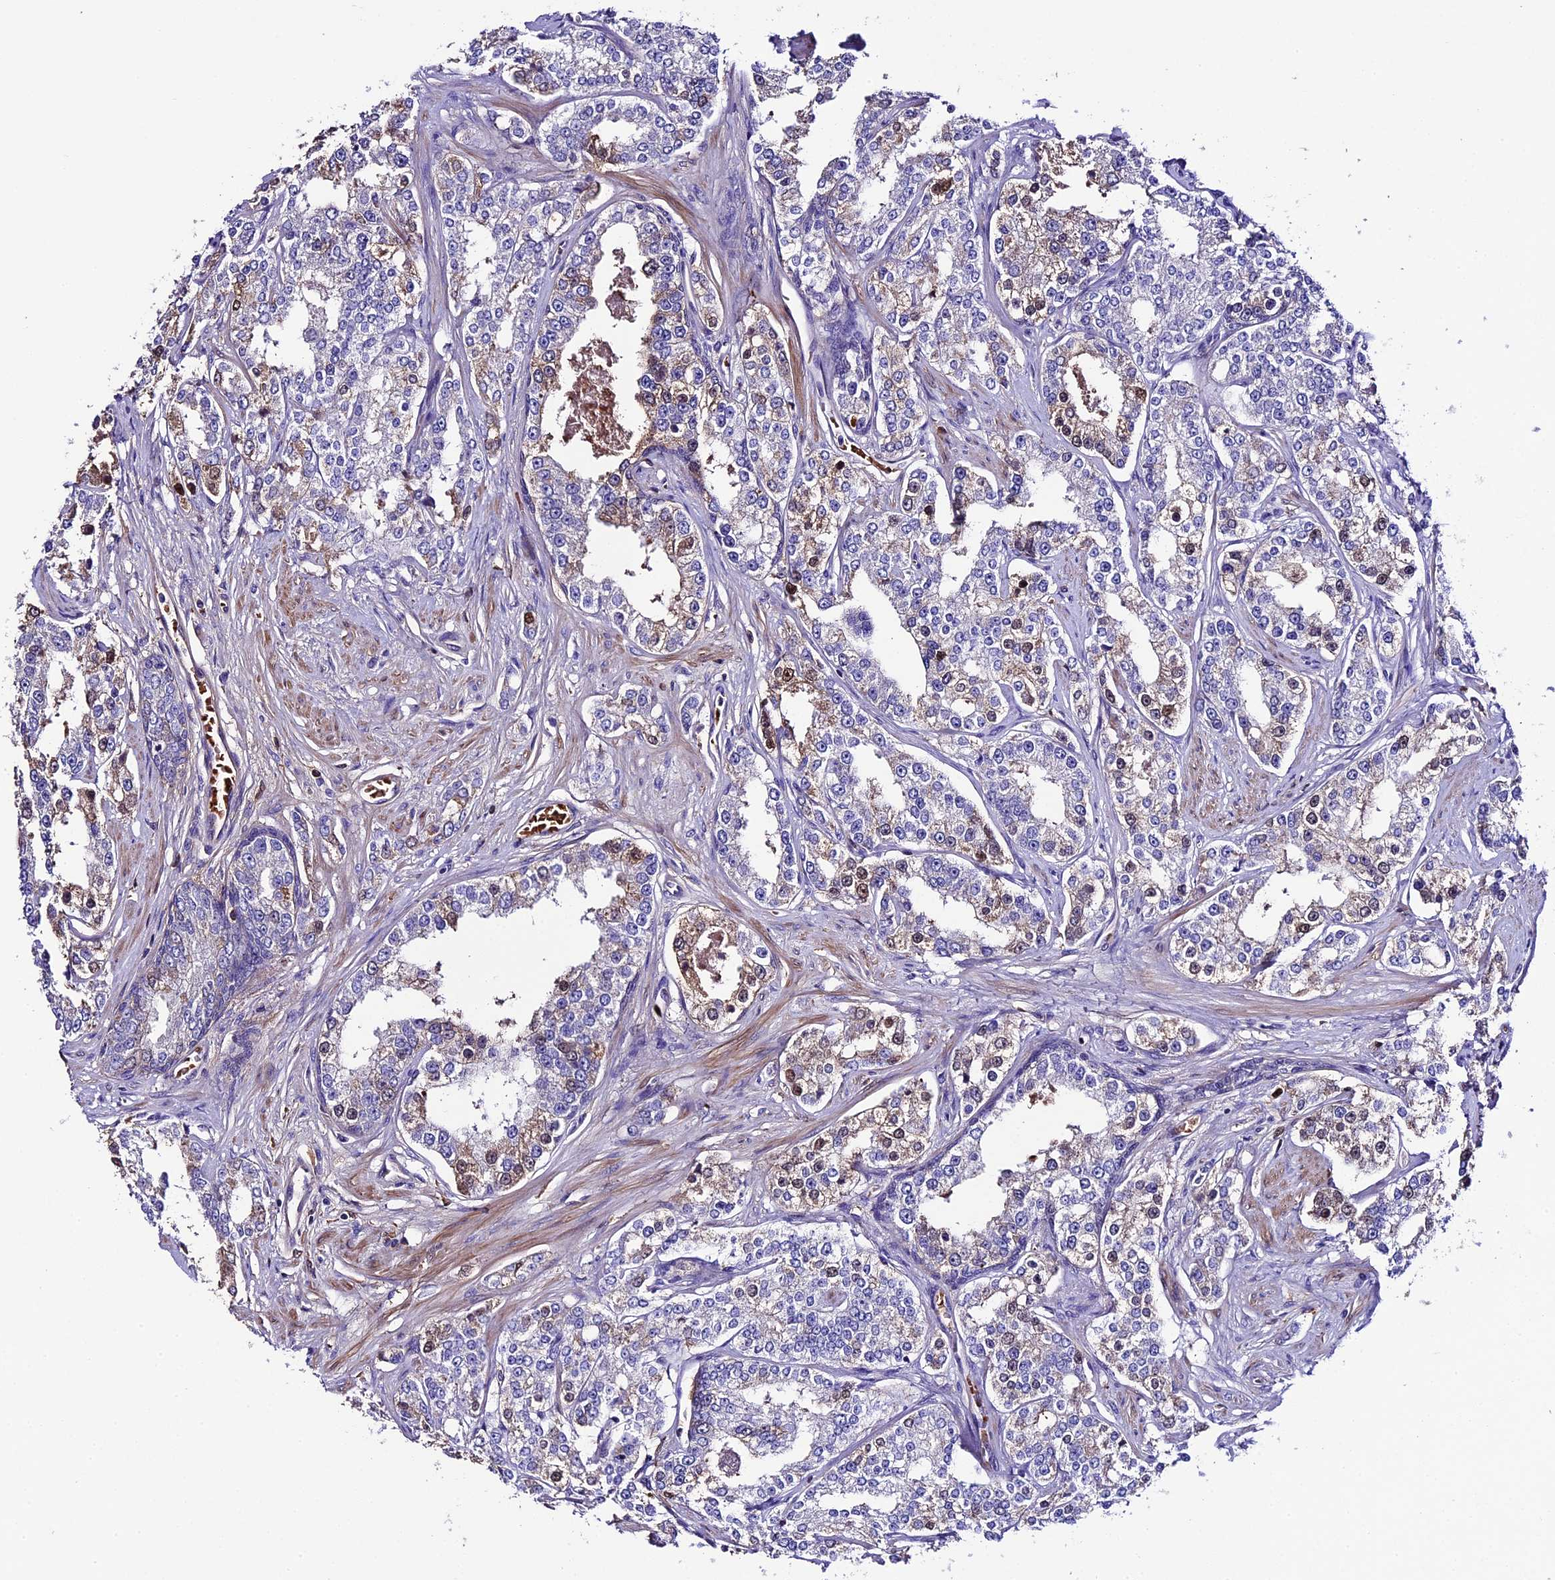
{"staining": {"intensity": "weak", "quantity": "<25%", "location": "cytoplasmic/membranous,nuclear"}, "tissue": "prostate cancer", "cell_type": "Tumor cells", "image_type": "cancer", "snomed": [{"axis": "morphology", "description": "Normal tissue, NOS"}, {"axis": "morphology", "description": "Adenocarcinoma, High grade"}, {"axis": "topography", "description": "Prostate"}], "caption": "Immunohistochemistry micrograph of neoplastic tissue: prostate cancer (adenocarcinoma (high-grade)) stained with DAB displays no significant protein expression in tumor cells. Brightfield microscopy of immunohistochemistry (IHC) stained with DAB (brown) and hematoxylin (blue), captured at high magnification.", "gene": "TCP11L2", "patient": {"sex": "male", "age": 83}}